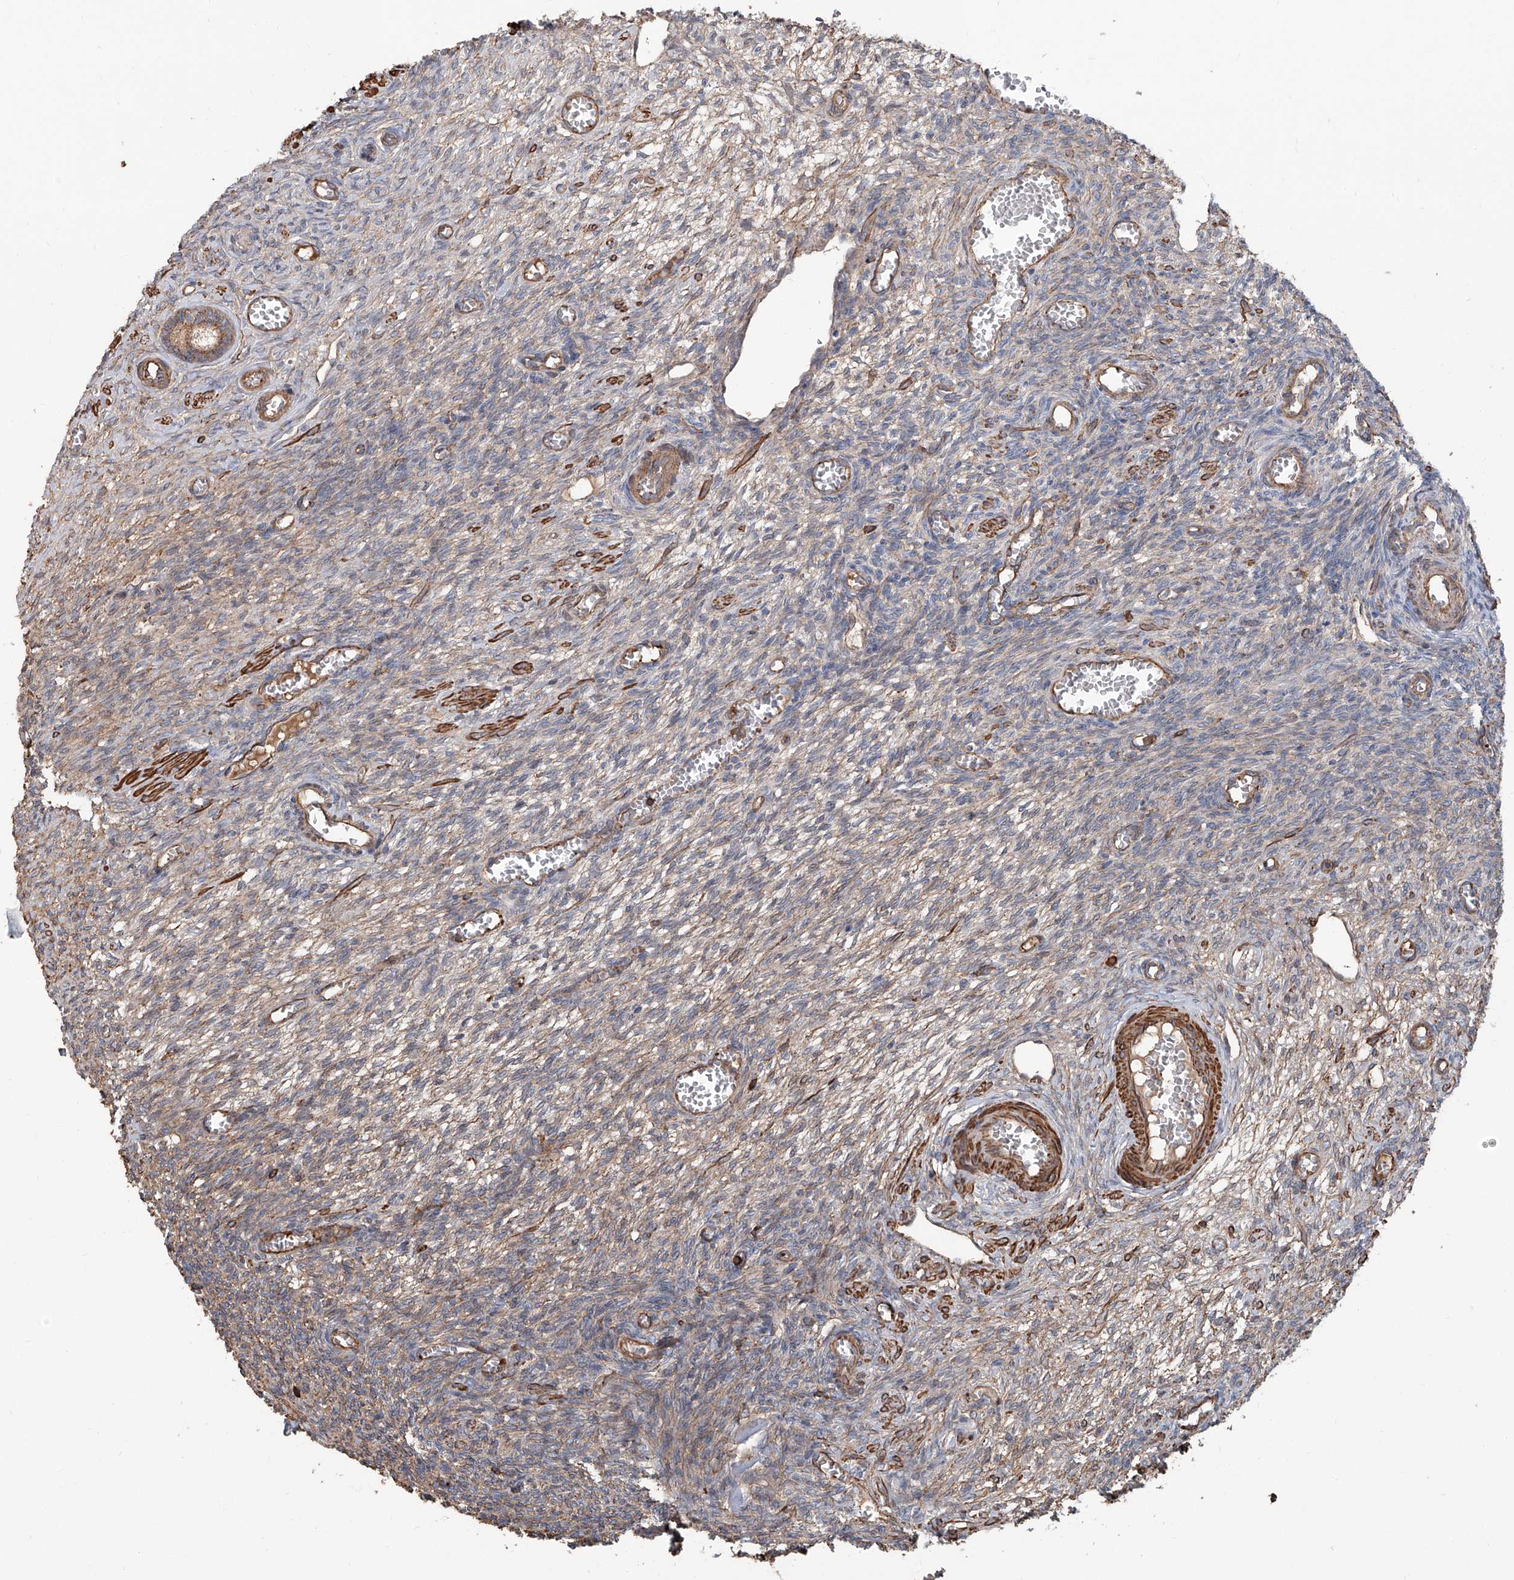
{"staining": {"intensity": "moderate", "quantity": ">75%", "location": "cytoplasmic/membranous"}, "tissue": "ovary", "cell_type": "Follicle cells", "image_type": "normal", "snomed": [{"axis": "morphology", "description": "Normal tissue, NOS"}, {"axis": "topography", "description": "Ovary"}], "caption": "IHC of benign human ovary demonstrates medium levels of moderate cytoplasmic/membranous positivity in approximately >75% of follicle cells. The staining was performed using DAB (3,3'-diaminobenzidine), with brown indicating positive protein expression. Nuclei are stained blue with hematoxylin.", "gene": "PIEZO2", "patient": {"sex": "female", "age": 27}}